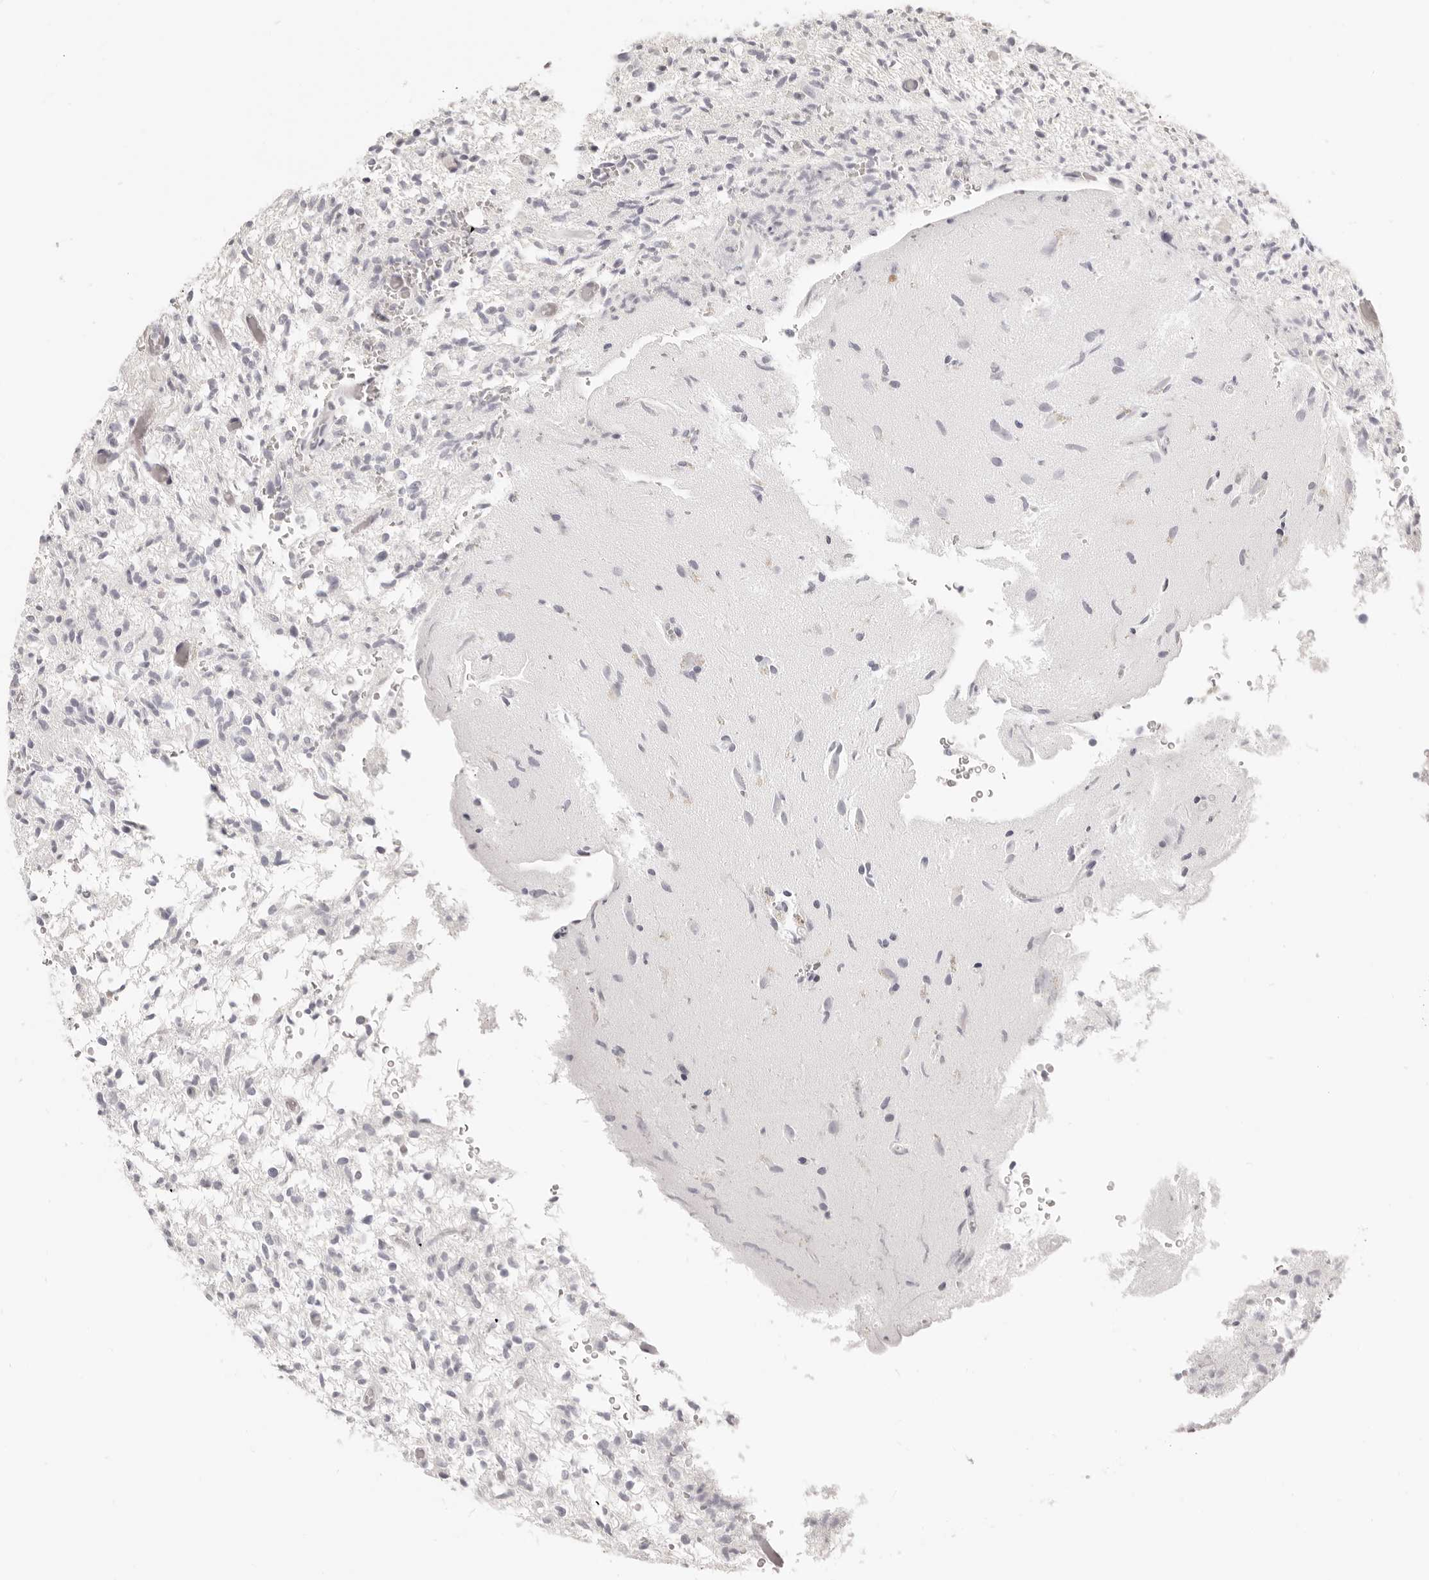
{"staining": {"intensity": "negative", "quantity": "none", "location": "none"}, "tissue": "glioma", "cell_type": "Tumor cells", "image_type": "cancer", "snomed": [{"axis": "morphology", "description": "Glioma, malignant, High grade"}, {"axis": "topography", "description": "Brain"}], "caption": "There is no significant positivity in tumor cells of glioma. (DAB immunohistochemistry (IHC), high magnification).", "gene": "FABP1", "patient": {"sex": "female", "age": 57}}